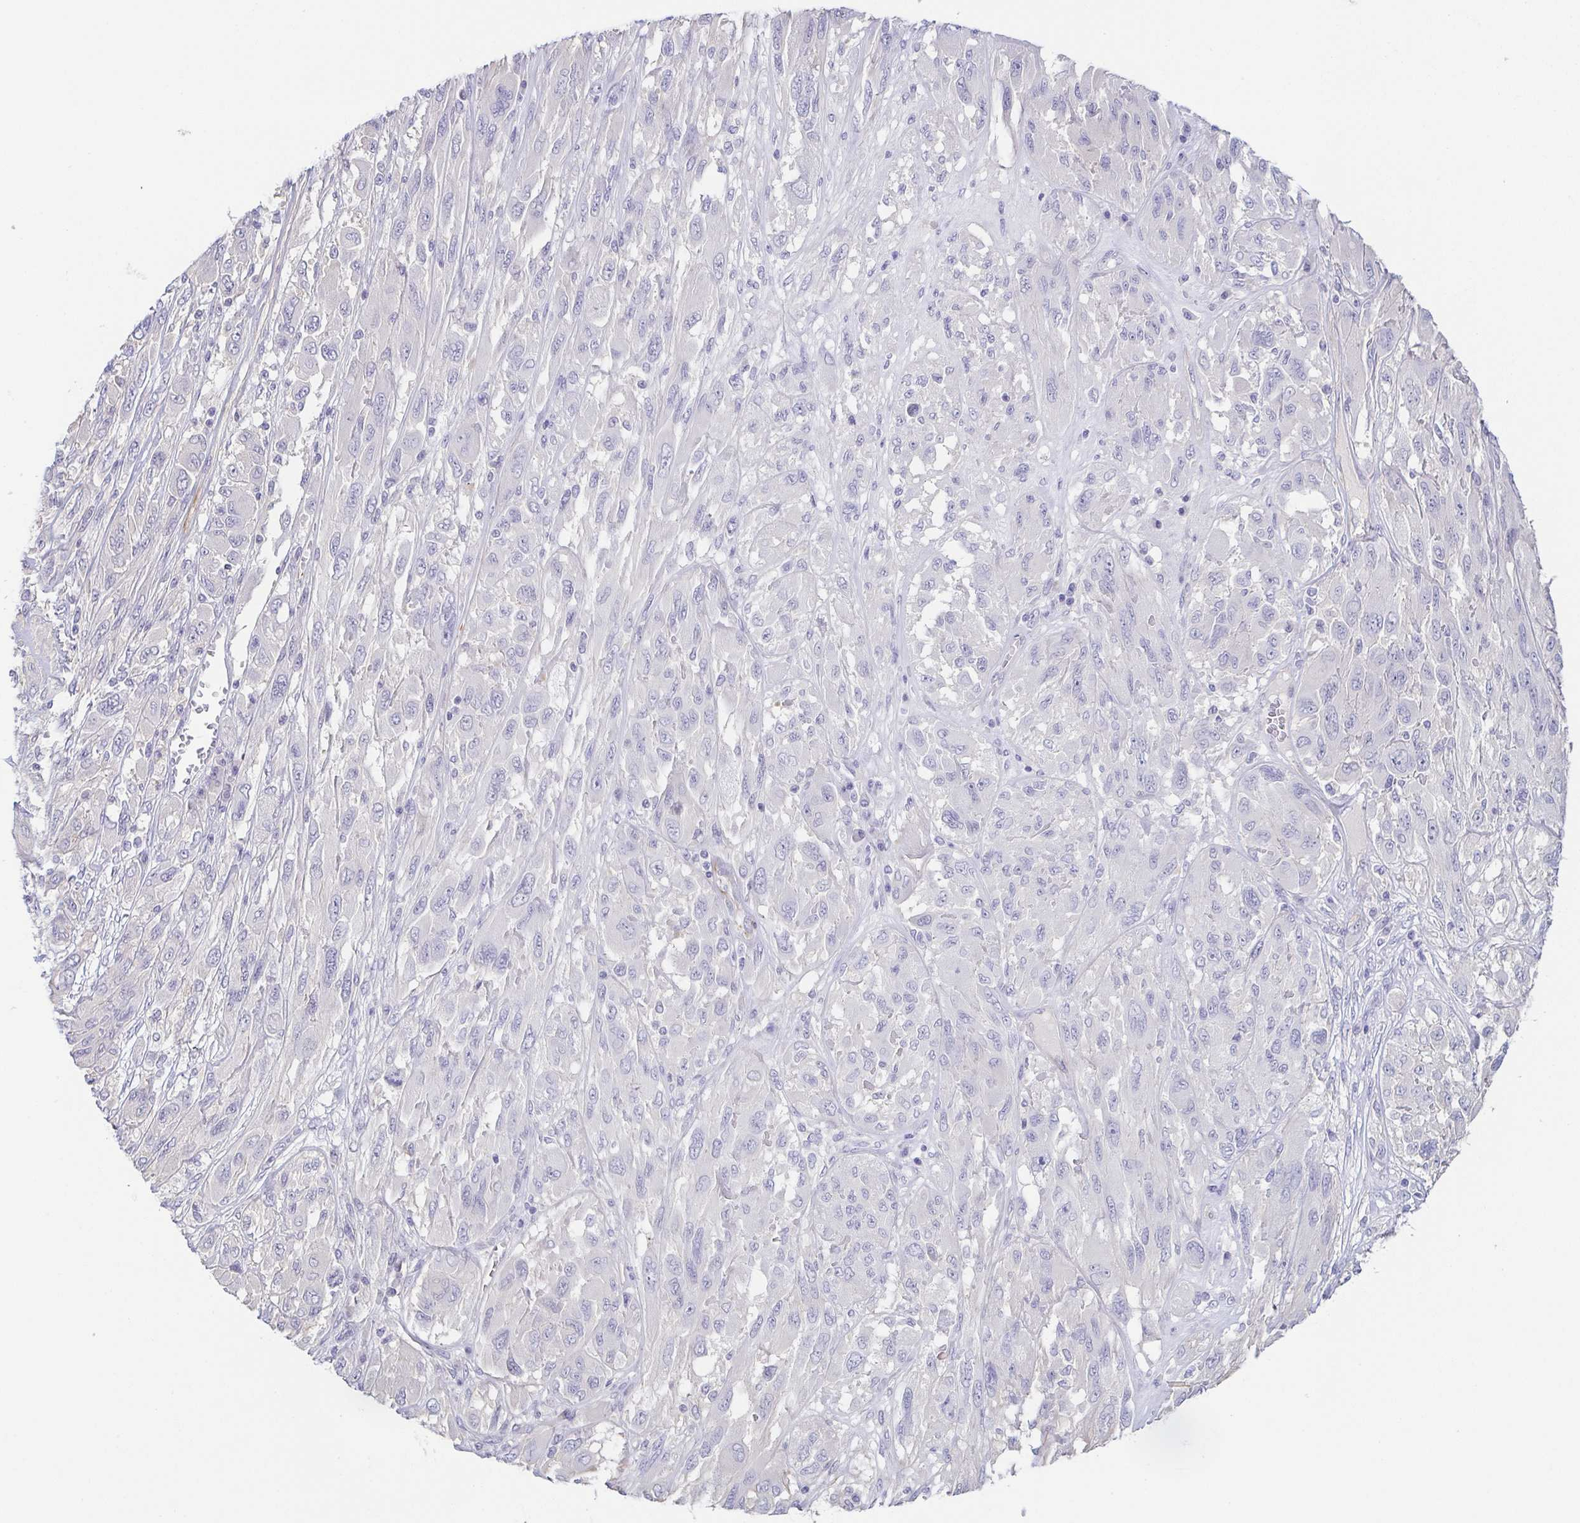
{"staining": {"intensity": "negative", "quantity": "none", "location": "none"}, "tissue": "melanoma", "cell_type": "Tumor cells", "image_type": "cancer", "snomed": [{"axis": "morphology", "description": "Malignant melanoma, NOS"}, {"axis": "topography", "description": "Skin"}], "caption": "A micrograph of human melanoma is negative for staining in tumor cells. Brightfield microscopy of IHC stained with DAB (brown) and hematoxylin (blue), captured at high magnification.", "gene": "COL17A1", "patient": {"sex": "female", "age": 91}}